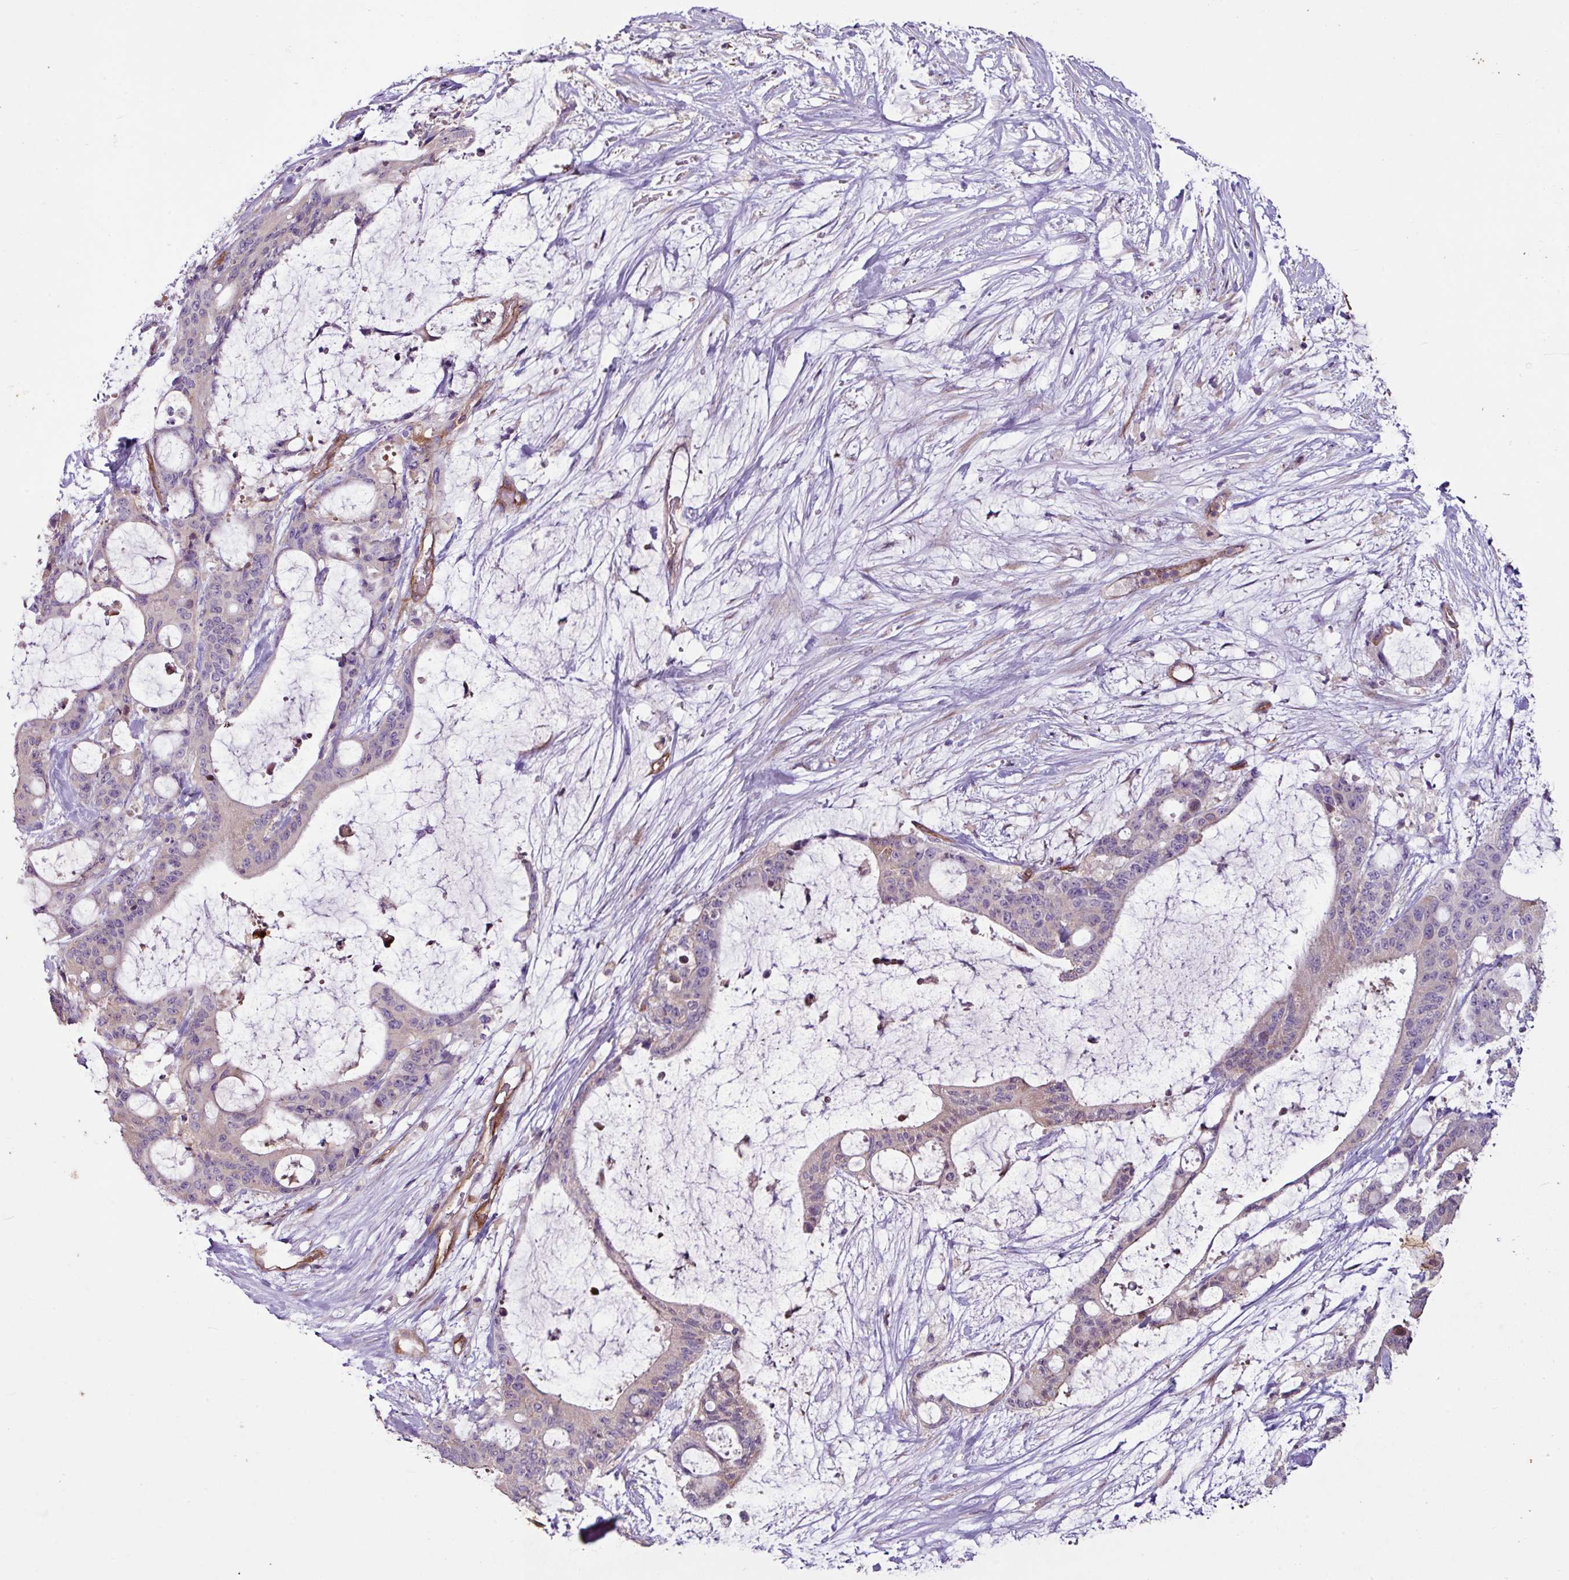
{"staining": {"intensity": "weak", "quantity": "<25%", "location": "cytoplasmic/membranous"}, "tissue": "liver cancer", "cell_type": "Tumor cells", "image_type": "cancer", "snomed": [{"axis": "morphology", "description": "Normal tissue, NOS"}, {"axis": "morphology", "description": "Cholangiocarcinoma"}, {"axis": "topography", "description": "Liver"}, {"axis": "topography", "description": "Peripheral nerve tissue"}], "caption": "An immunohistochemistry (IHC) histopathology image of liver cholangiocarcinoma is shown. There is no staining in tumor cells of liver cholangiocarcinoma.", "gene": "ZNF106", "patient": {"sex": "female", "age": 73}}